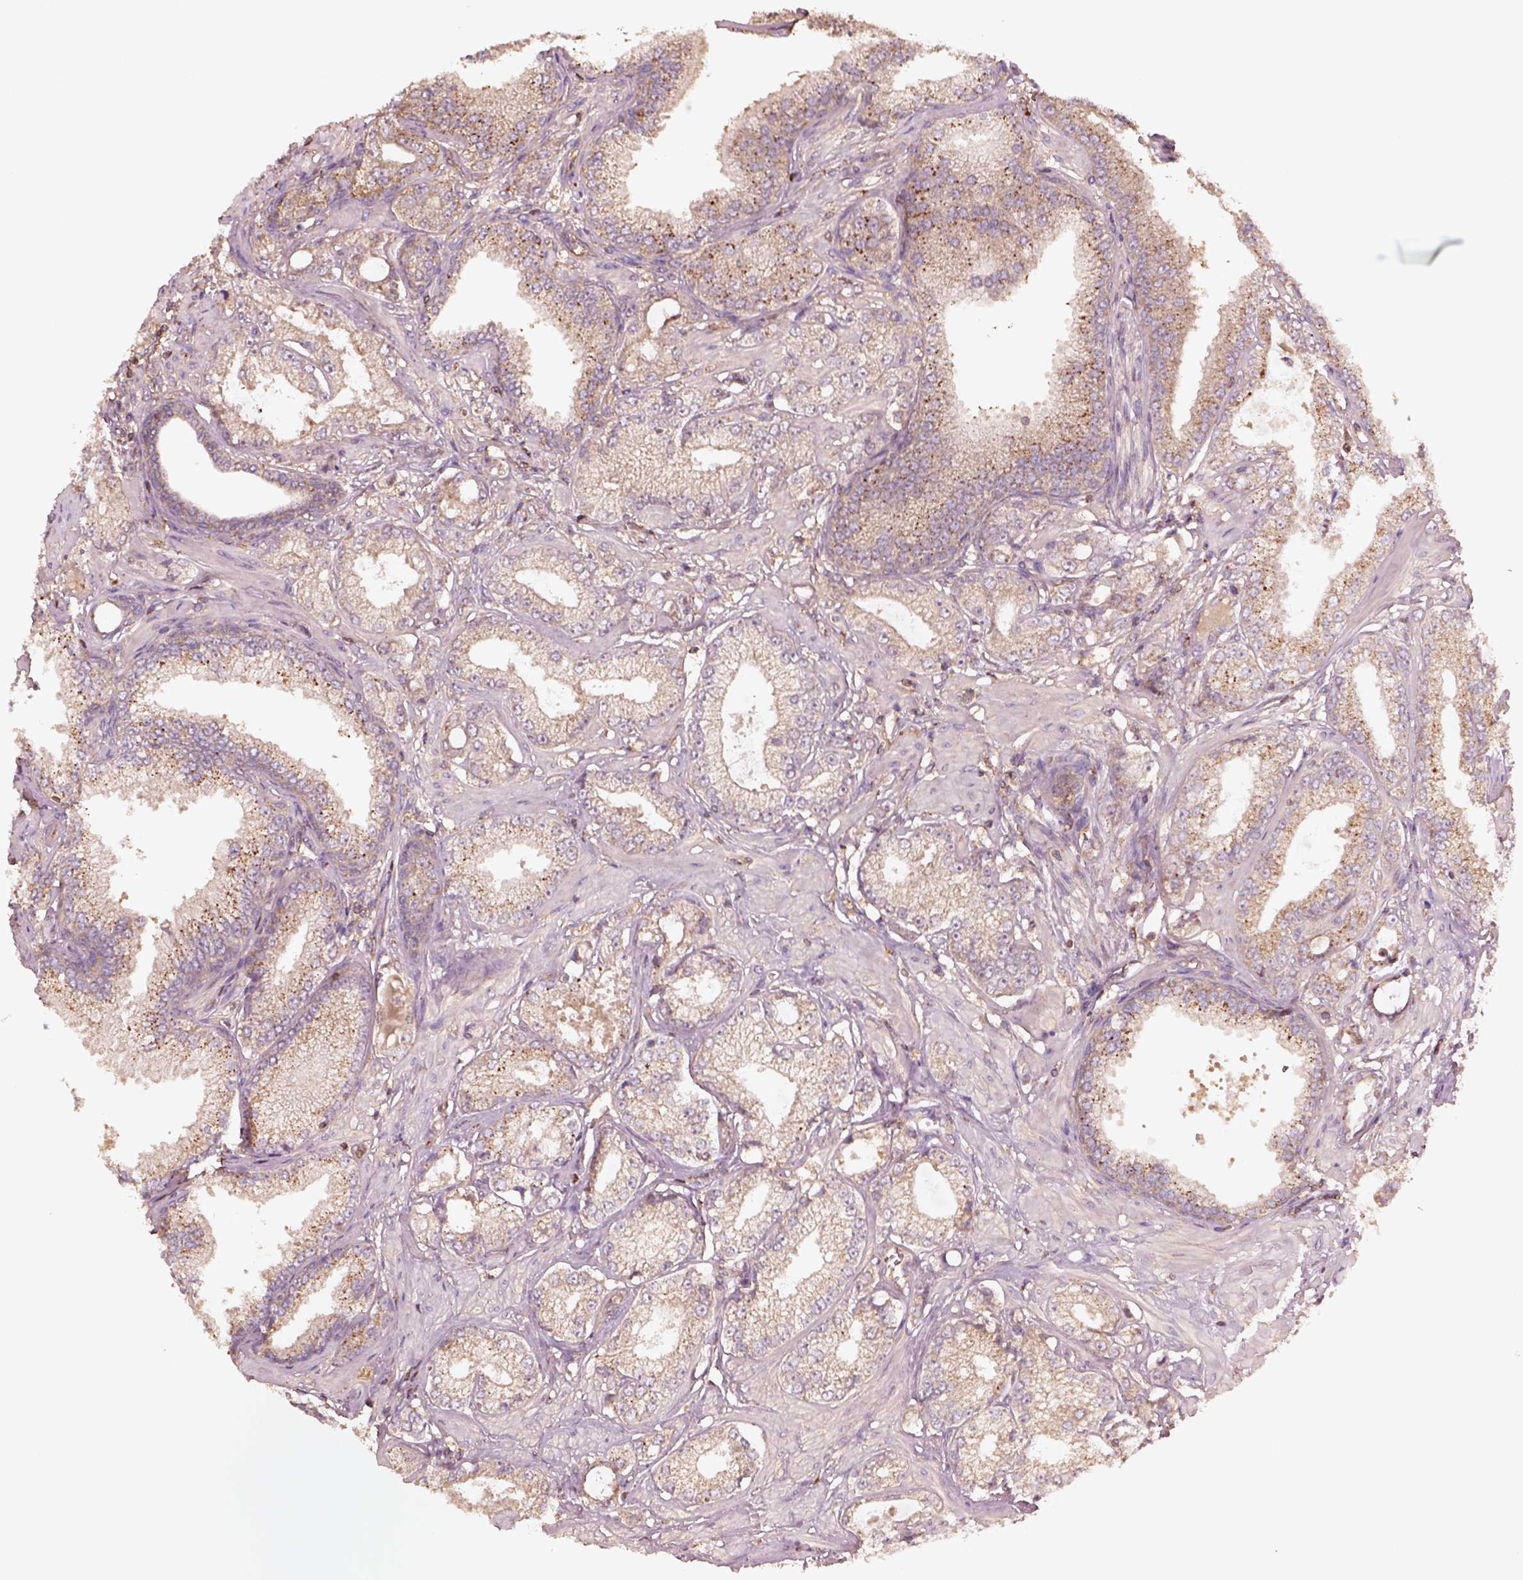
{"staining": {"intensity": "weak", "quantity": "<25%", "location": "cytoplasmic/membranous"}, "tissue": "prostate cancer", "cell_type": "Tumor cells", "image_type": "cancer", "snomed": [{"axis": "morphology", "description": "Adenocarcinoma, NOS"}, {"axis": "topography", "description": "Prostate"}], "caption": "DAB immunohistochemical staining of human prostate cancer (adenocarcinoma) displays no significant expression in tumor cells.", "gene": "TRADD", "patient": {"sex": "male", "age": 64}}